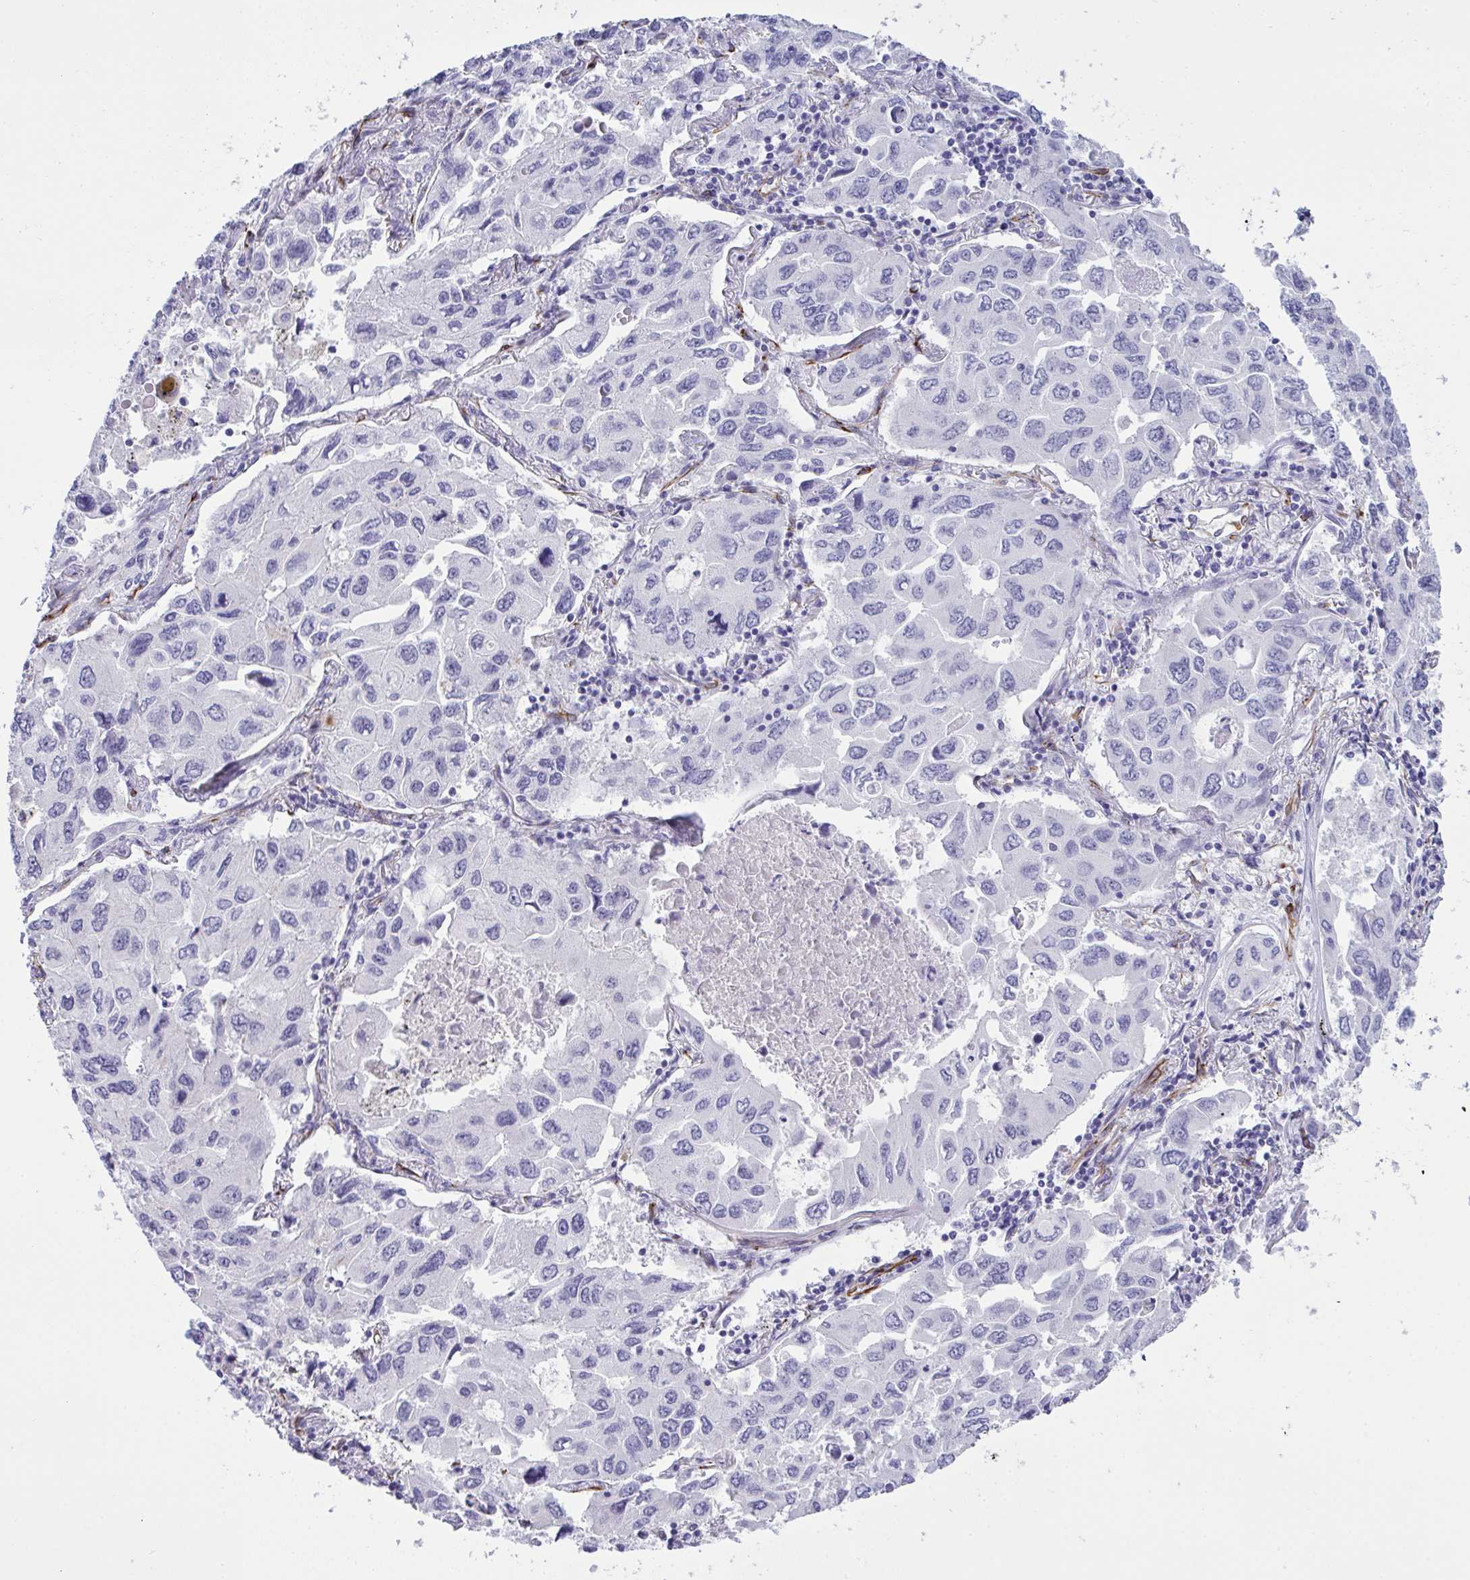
{"staining": {"intensity": "negative", "quantity": "none", "location": "none"}, "tissue": "lung cancer", "cell_type": "Tumor cells", "image_type": "cancer", "snomed": [{"axis": "morphology", "description": "Adenocarcinoma, NOS"}, {"axis": "topography", "description": "Lung"}], "caption": "High power microscopy photomicrograph of an immunohistochemistry photomicrograph of lung cancer, revealing no significant positivity in tumor cells.", "gene": "SLC35B1", "patient": {"sex": "male", "age": 64}}